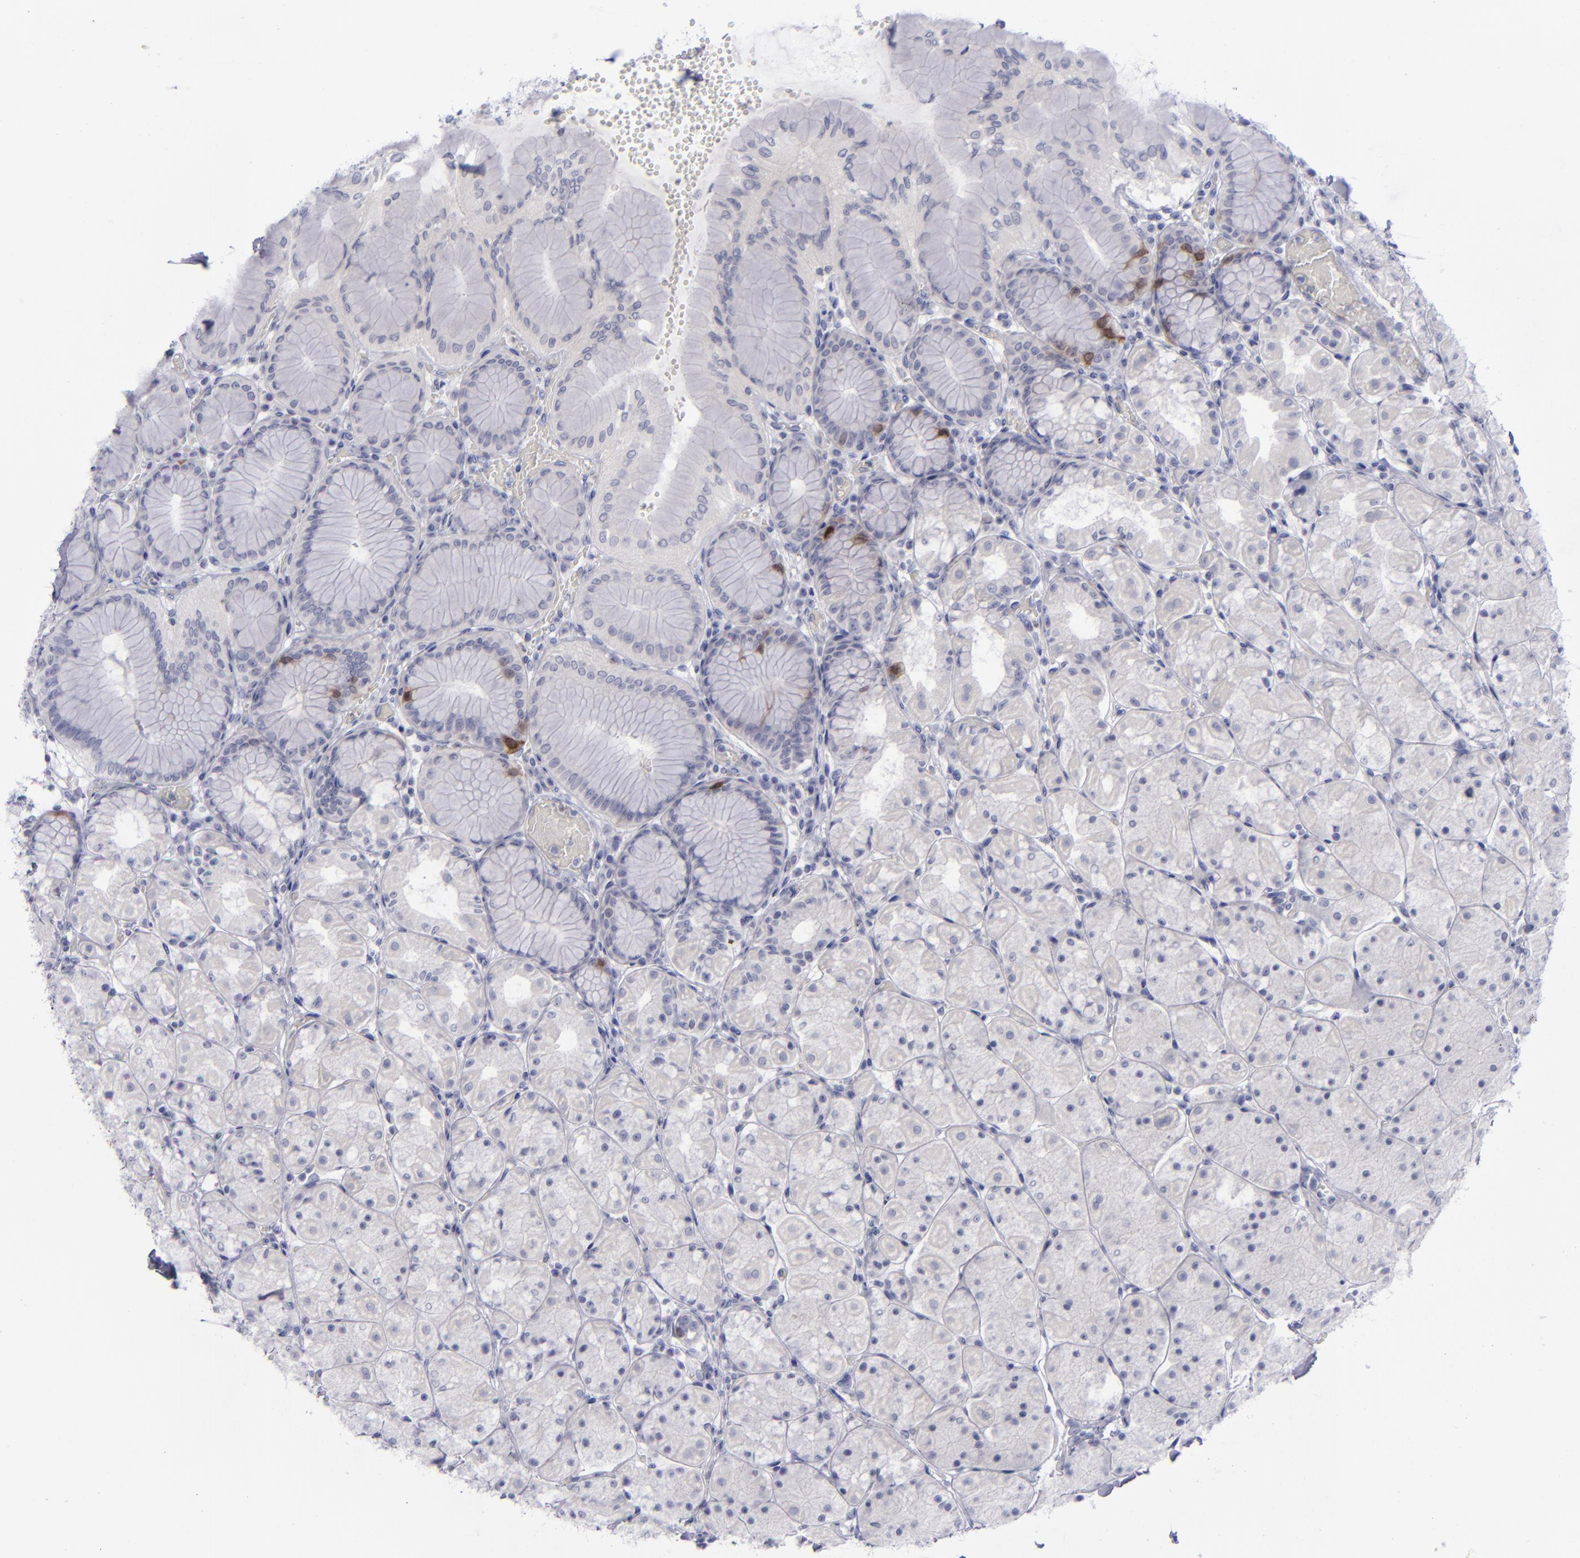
{"staining": {"intensity": "moderate", "quantity": "<25%", "location": "cytoplasmic/membranous,nuclear"}, "tissue": "stomach", "cell_type": "Glandular cells", "image_type": "normal", "snomed": [{"axis": "morphology", "description": "Normal tissue, NOS"}, {"axis": "topography", "description": "Stomach, upper"}, {"axis": "topography", "description": "Stomach"}], "caption": "Stomach stained with immunohistochemistry exhibits moderate cytoplasmic/membranous,nuclear expression in about <25% of glandular cells.", "gene": "AURKA", "patient": {"sex": "male", "age": 76}}